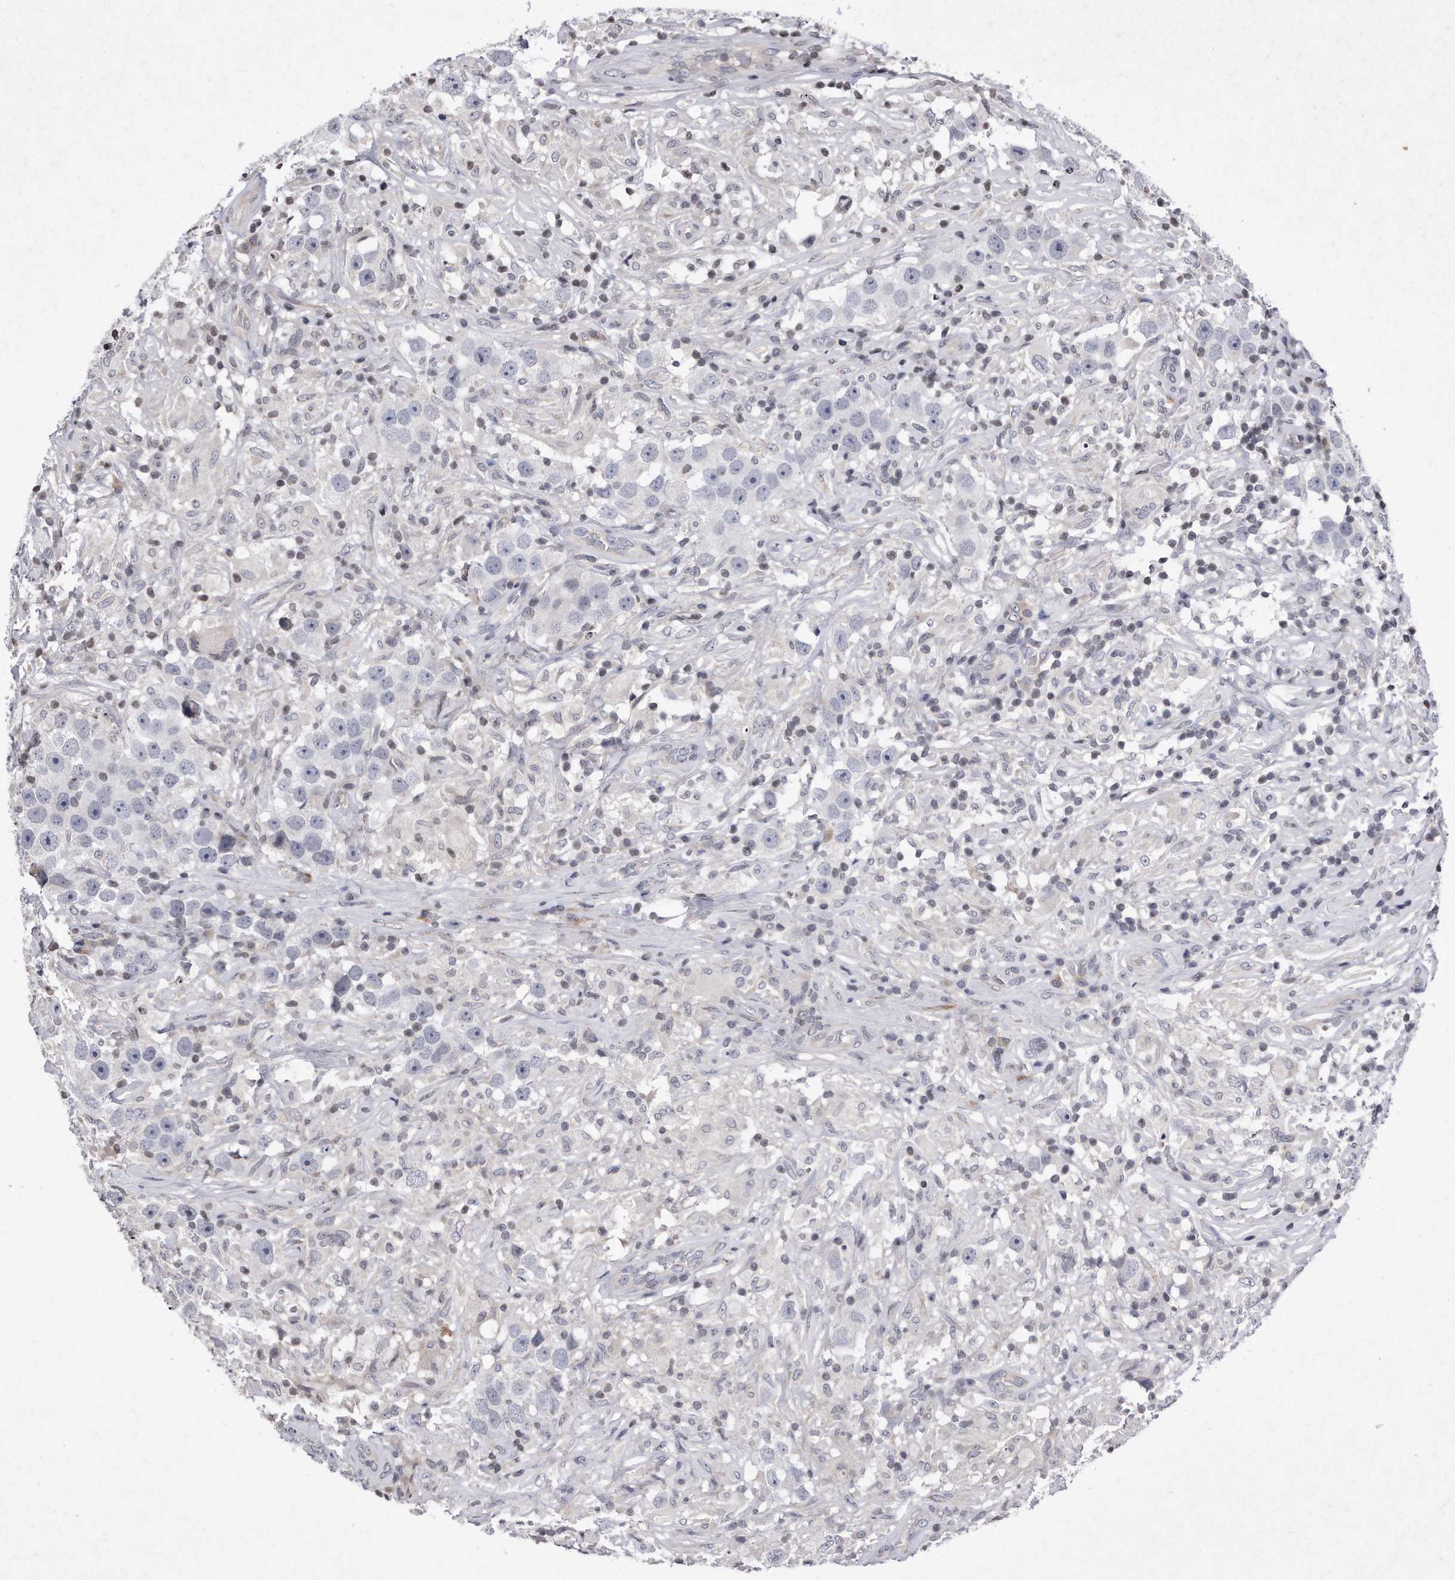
{"staining": {"intensity": "negative", "quantity": "none", "location": "none"}, "tissue": "testis cancer", "cell_type": "Tumor cells", "image_type": "cancer", "snomed": [{"axis": "morphology", "description": "Seminoma, NOS"}, {"axis": "topography", "description": "Testis"}], "caption": "Micrograph shows no protein expression in tumor cells of testis seminoma tissue. (DAB (3,3'-diaminobenzidine) IHC visualized using brightfield microscopy, high magnification).", "gene": "DAB1", "patient": {"sex": "male", "age": 49}}